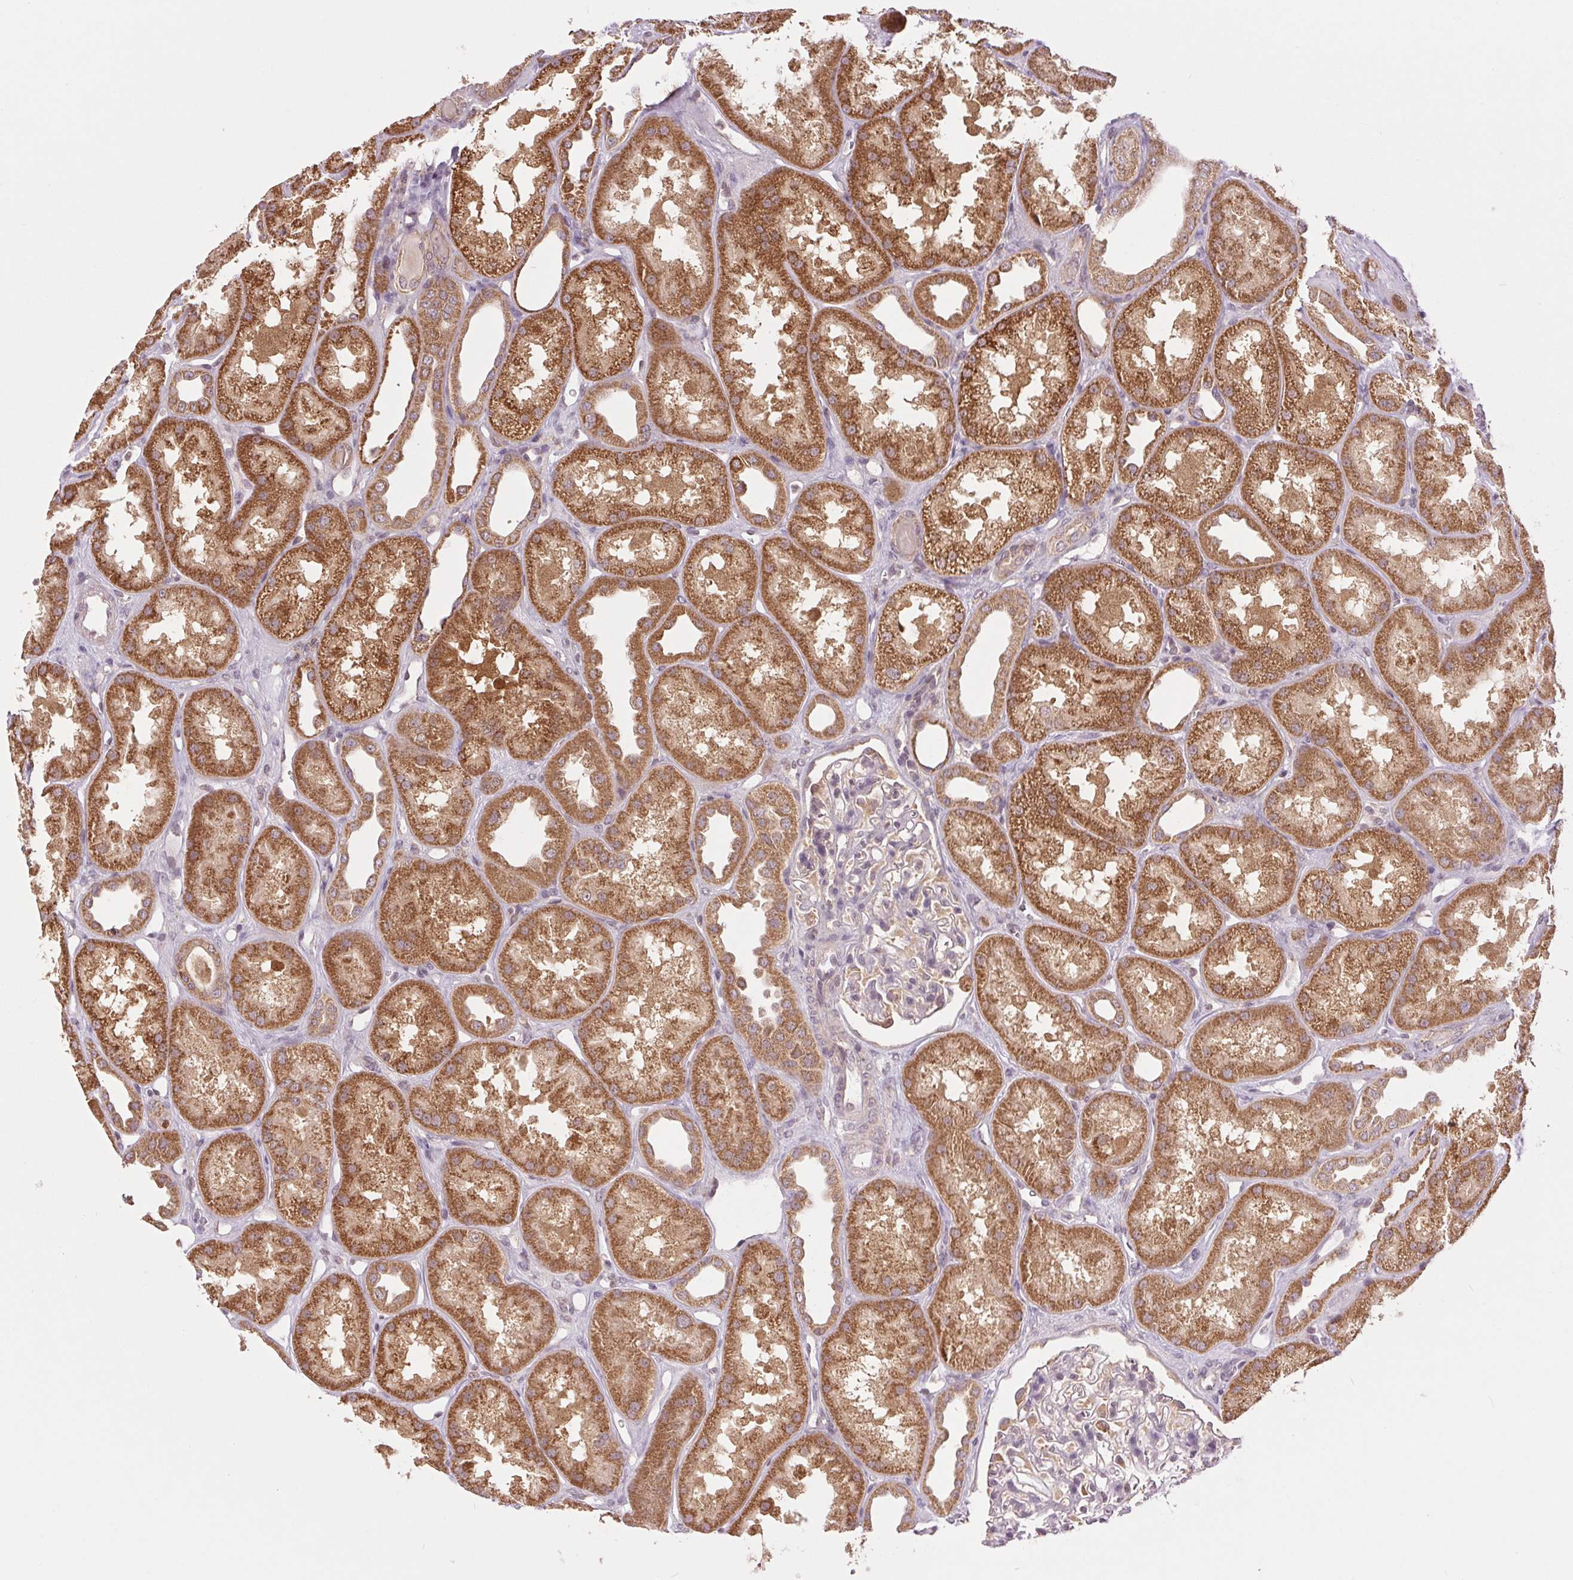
{"staining": {"intensity": "weak", "quantity": "<25%", "location": "cytoplasmic/membranous"}, "tissue": "kidney", "cell_type": "Cells in glomeruli", "image_type": "normal", "snomed": [{"axis": "morphology", "description": "Normal tissue, NOS"}, {"axis": "topography", "description": "Kidney"}], "caption": "Immunohistochemistry (IHC) histopathology image of benign kidney: human kidney stained with DAB (3,3'-diaminobenzidine) exhibits no significant protein staining in cells in glomeruli. Brightfield microscopy of immunohistochemistry stained with DAB (brown) and hematoxylin (blue), captured at high magnification.", "gene": "MAP3K5", "patient": {"sex": "male", "age": 61}}